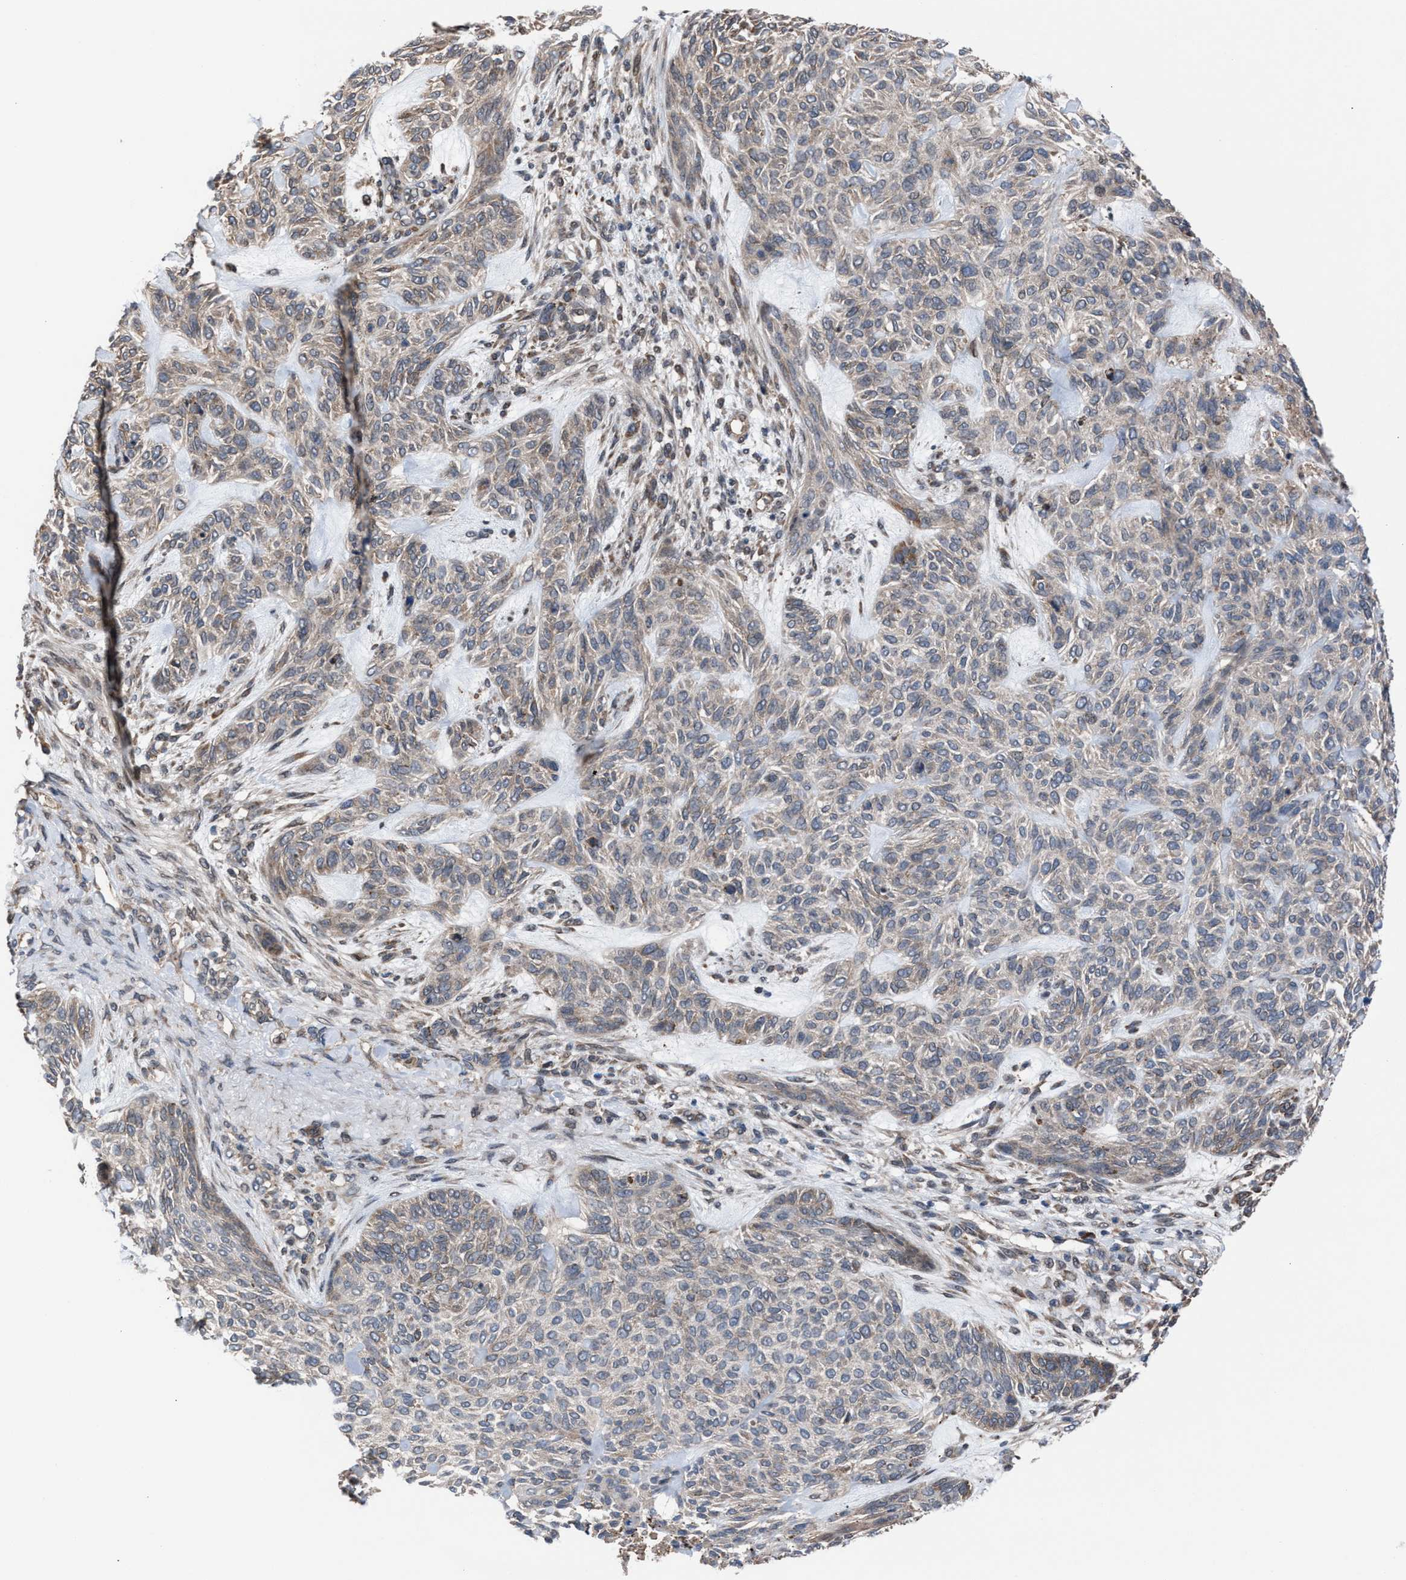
{"staining": {"intensity": "weak", "quantity": "<25%", "location": "cytoplasmic/membranous"}, "tissue": "skin cancer", "cell_type": "Tumor cells", "image_type": "cancer", "snomed": [{"axis": "morphology", "description": "Basal cell carcinoma"}, {"axis": "topography", "description": "Skin"}], "caption": "Micrograph shows no significant protein positivity in tumor cells of skin basal cell carcinoma.", "gene": "TP53BP2", "patient": {"sex": "male", "age": 55}}